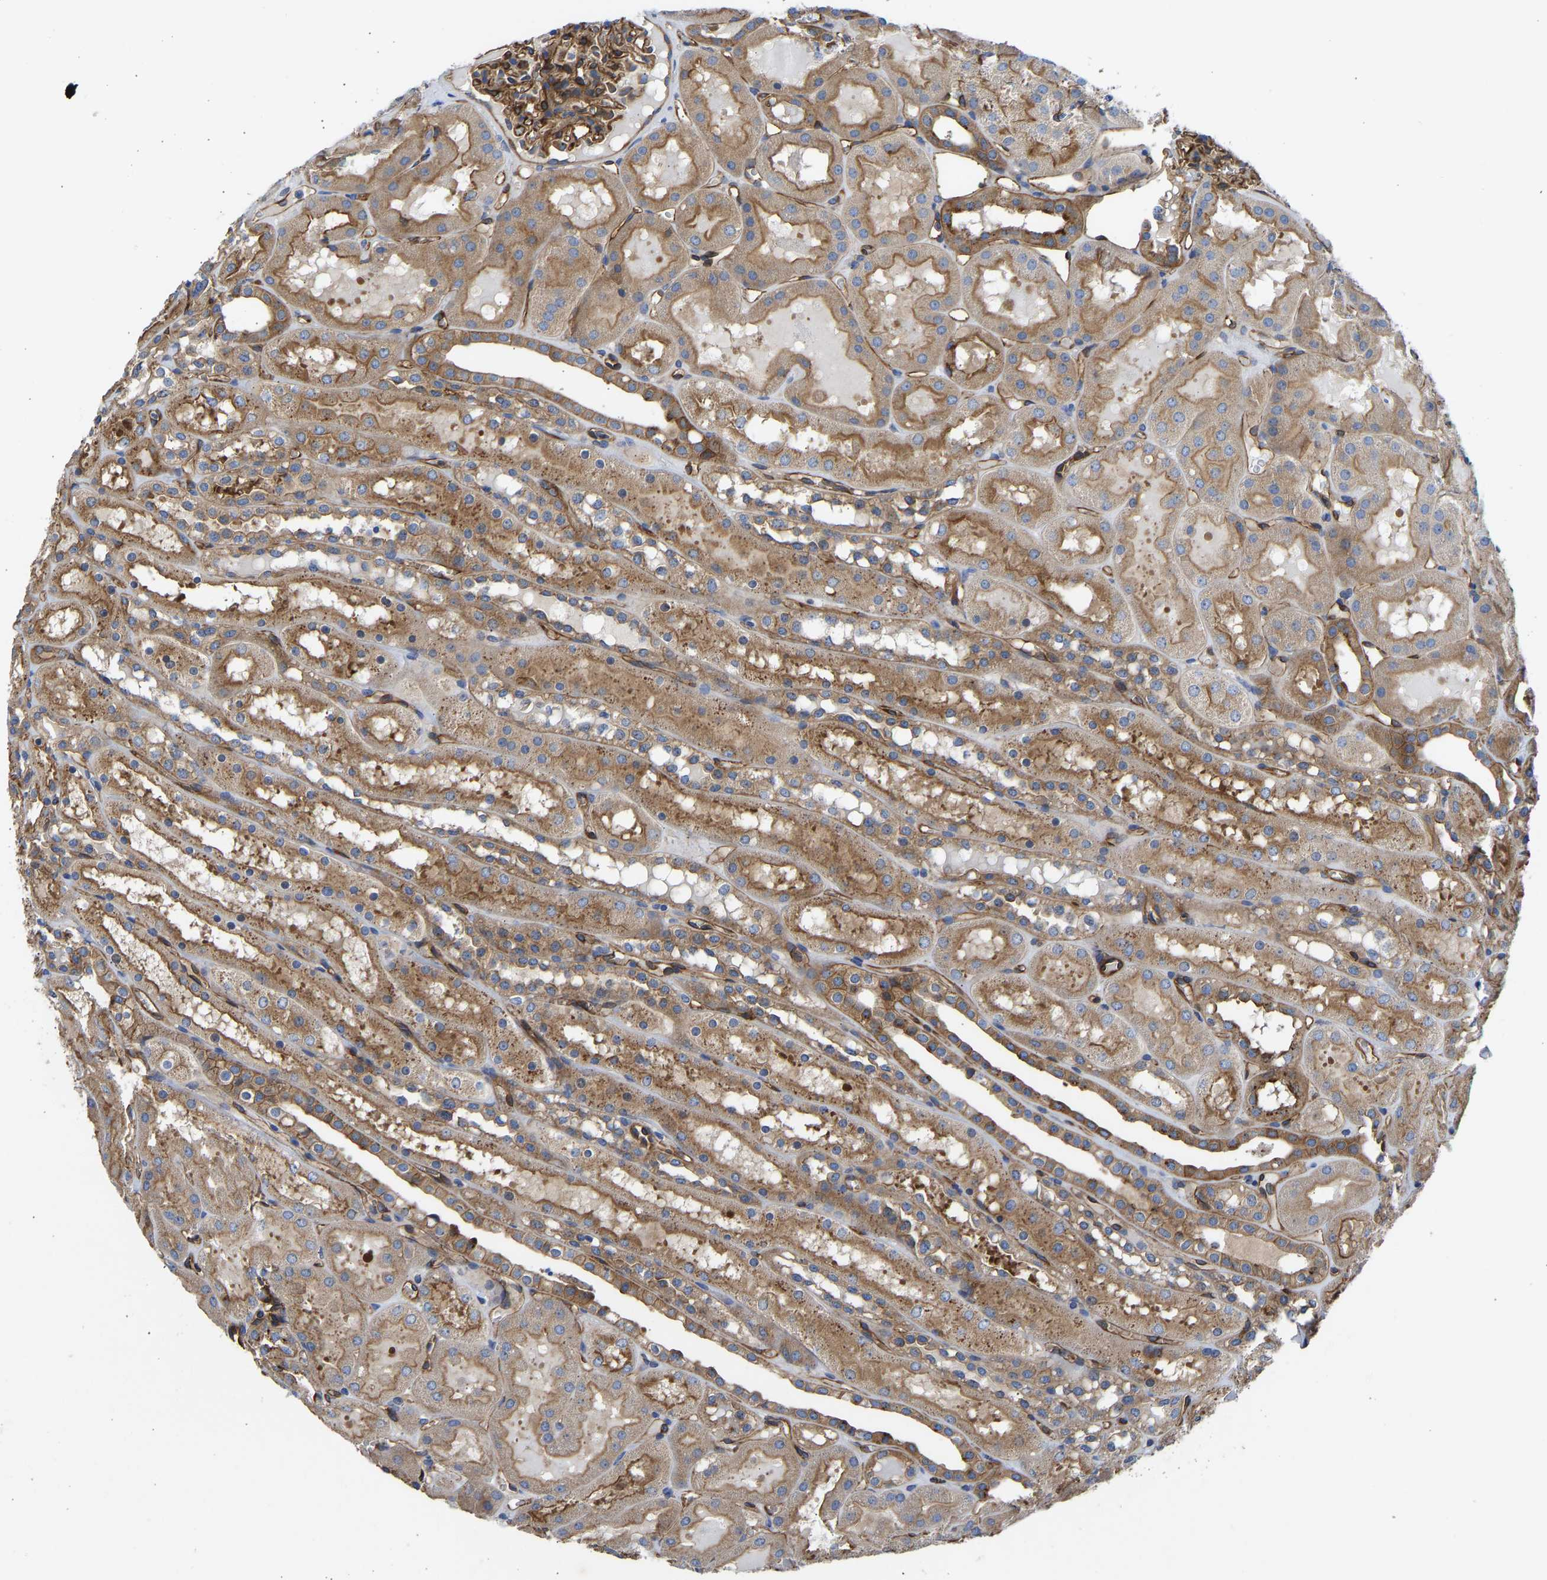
{"staining": {"intensity": "moderate", "quantity": ">75%", "location": "cytoplasmic/membranous"}, "tissue": "kidney", "cell_type": "Cells in glomeruli", "image_type": "normal", "snomed": [{"axis": "morphology", "description": "Normal tissue, NOS"}, {"axis": "topography", "description": "Kidney"}, {"axis": "topography", "description": "Urinary bladder"}], "caption": "This image shows normal kidney stained with immunohistochemistry (IHC) to label a protein in brown. The cytoplasmic/membranous of cells in glomeruli show moderate positivity for the protein. Nuclei are counter-stained blue.", "gene": "MYO1C", "patient": {"sex": "male", "age": 16}}